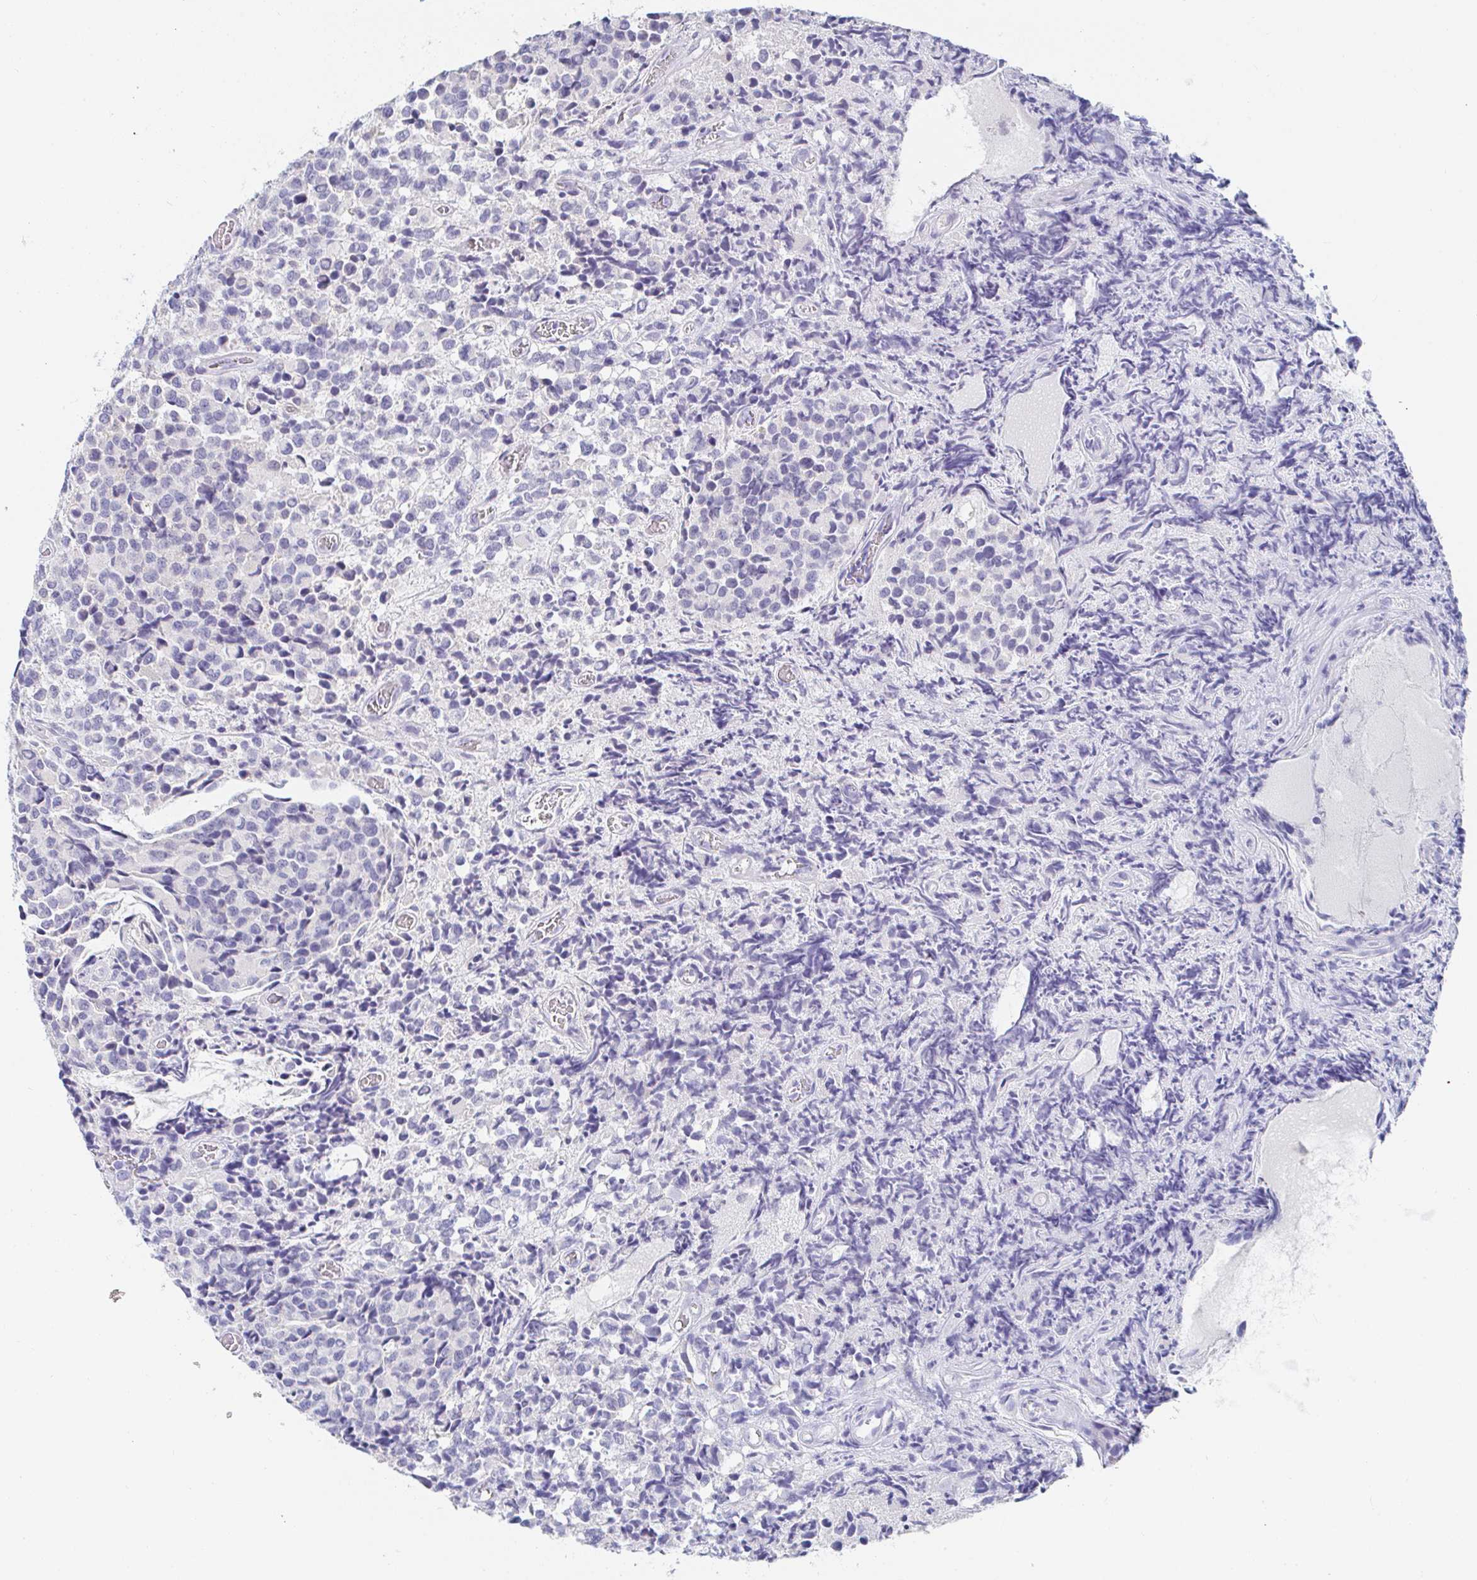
{"staining": {"intensity": "negative", "quantity": "none", "location": "none"}, "tissue": "glioma", "cell_type": "Tumor cells", "image_type": "cancer", "snomed": [{"axis": "morphology", "description": "Glioma, malignant, High grade"}, {"axis": "topography", "description": "Brain"}], "caption": "Tumor cells are negative for brown protein staining in malignant glioma (high-grade).", "gene": "PDE6B", "patient": {"sex": "male", "age": 39}}